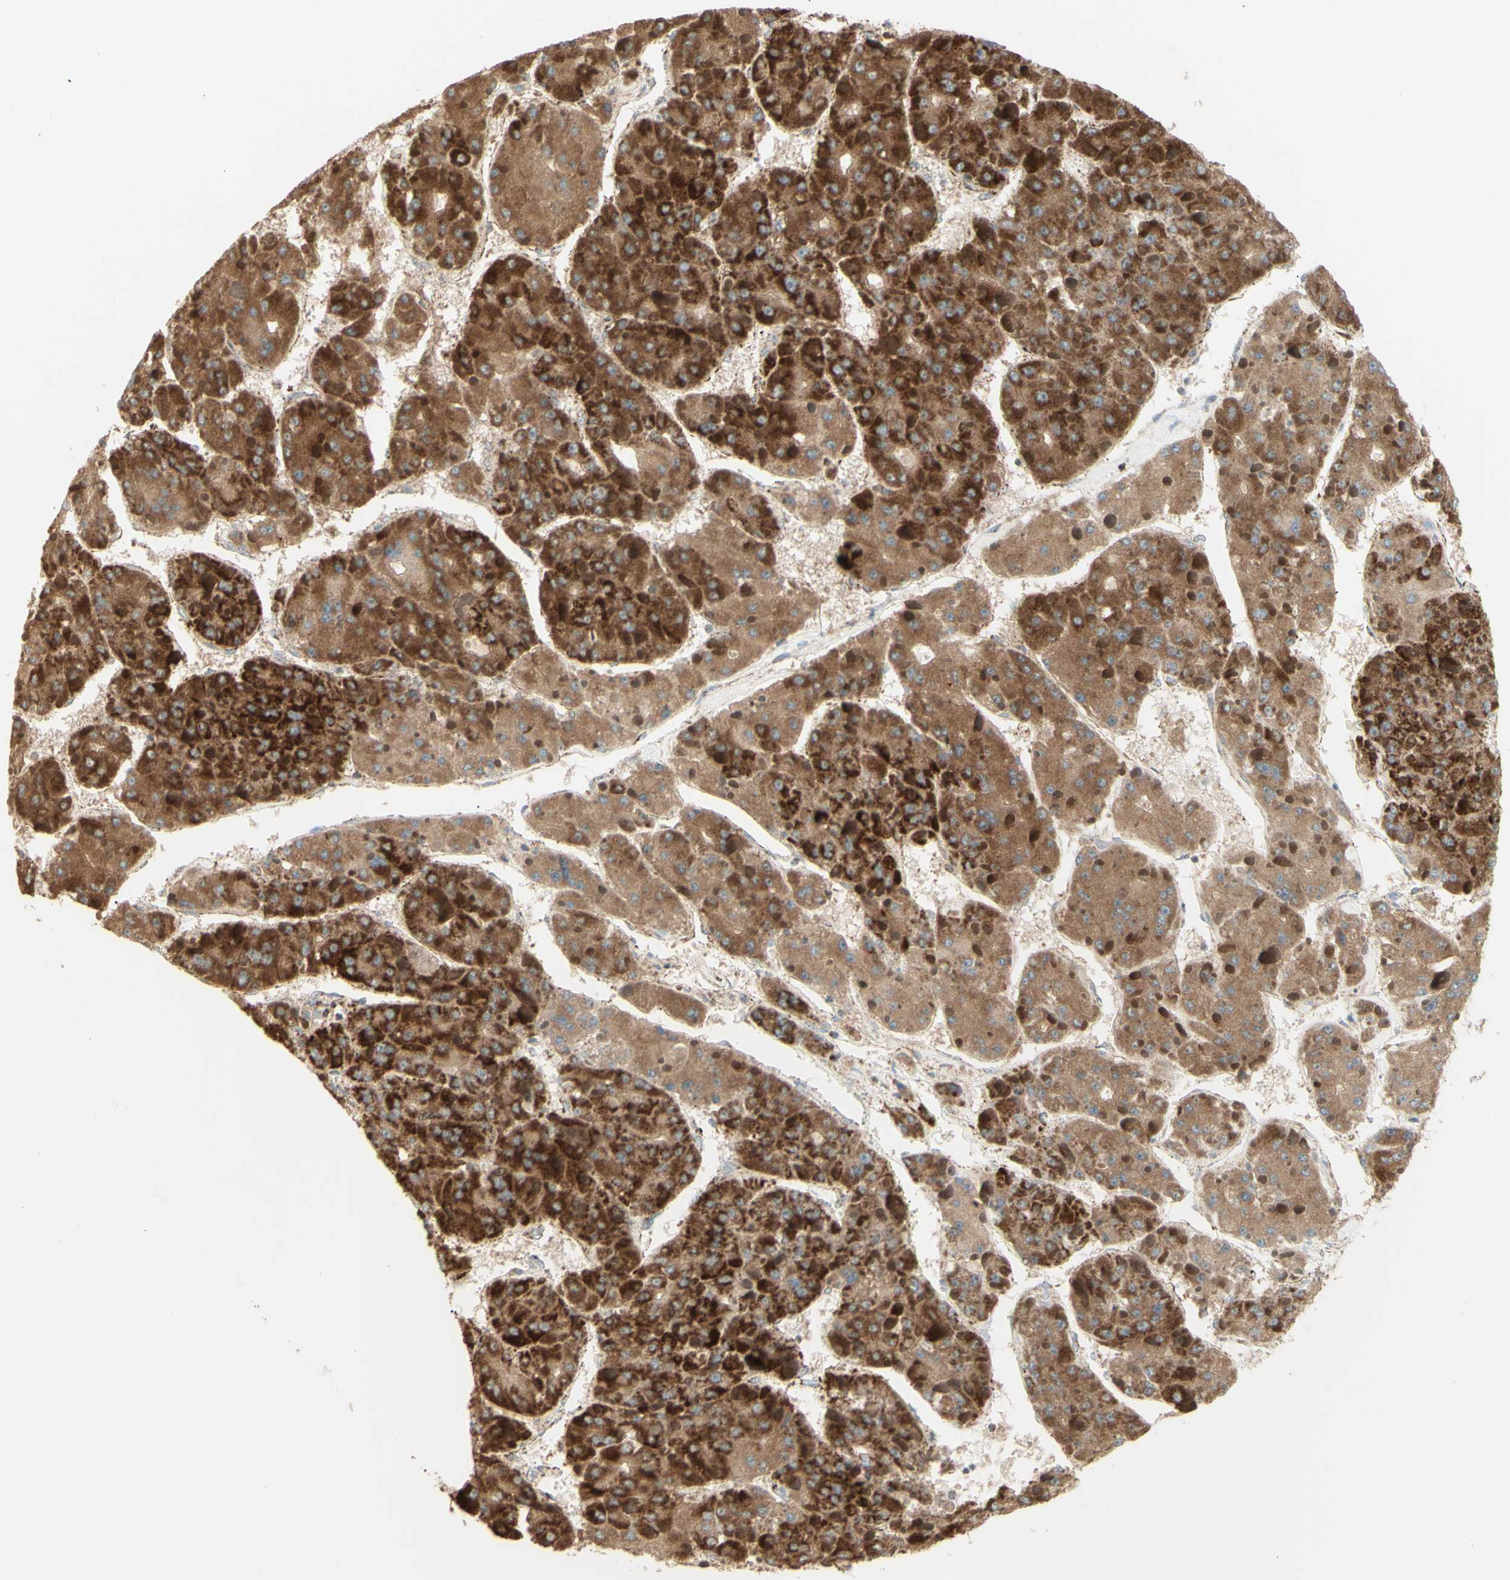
{"staining": {"intensity": "strong", "quantity": ">75%", "location": "cytoplasmic/membranous"}, "tissue": "liver cancer", "cell_type": "Tumor cells", "image_type": "cancer", "snomed": [{"axis": "morphology", "description": "Carcinoma, Hepatocellular, NOS"}, {"axis": "topography", "description": "Liver"}], "caption": "Human liver cancer (hepatocellular carcinoma) stained for a protein (brown) demonstrates strong cytoplasmic/membranous positive expression in approximately >75% of tumor cells.", "gene": "LETM1", "patient": {"sex": "female", "age": 73}}